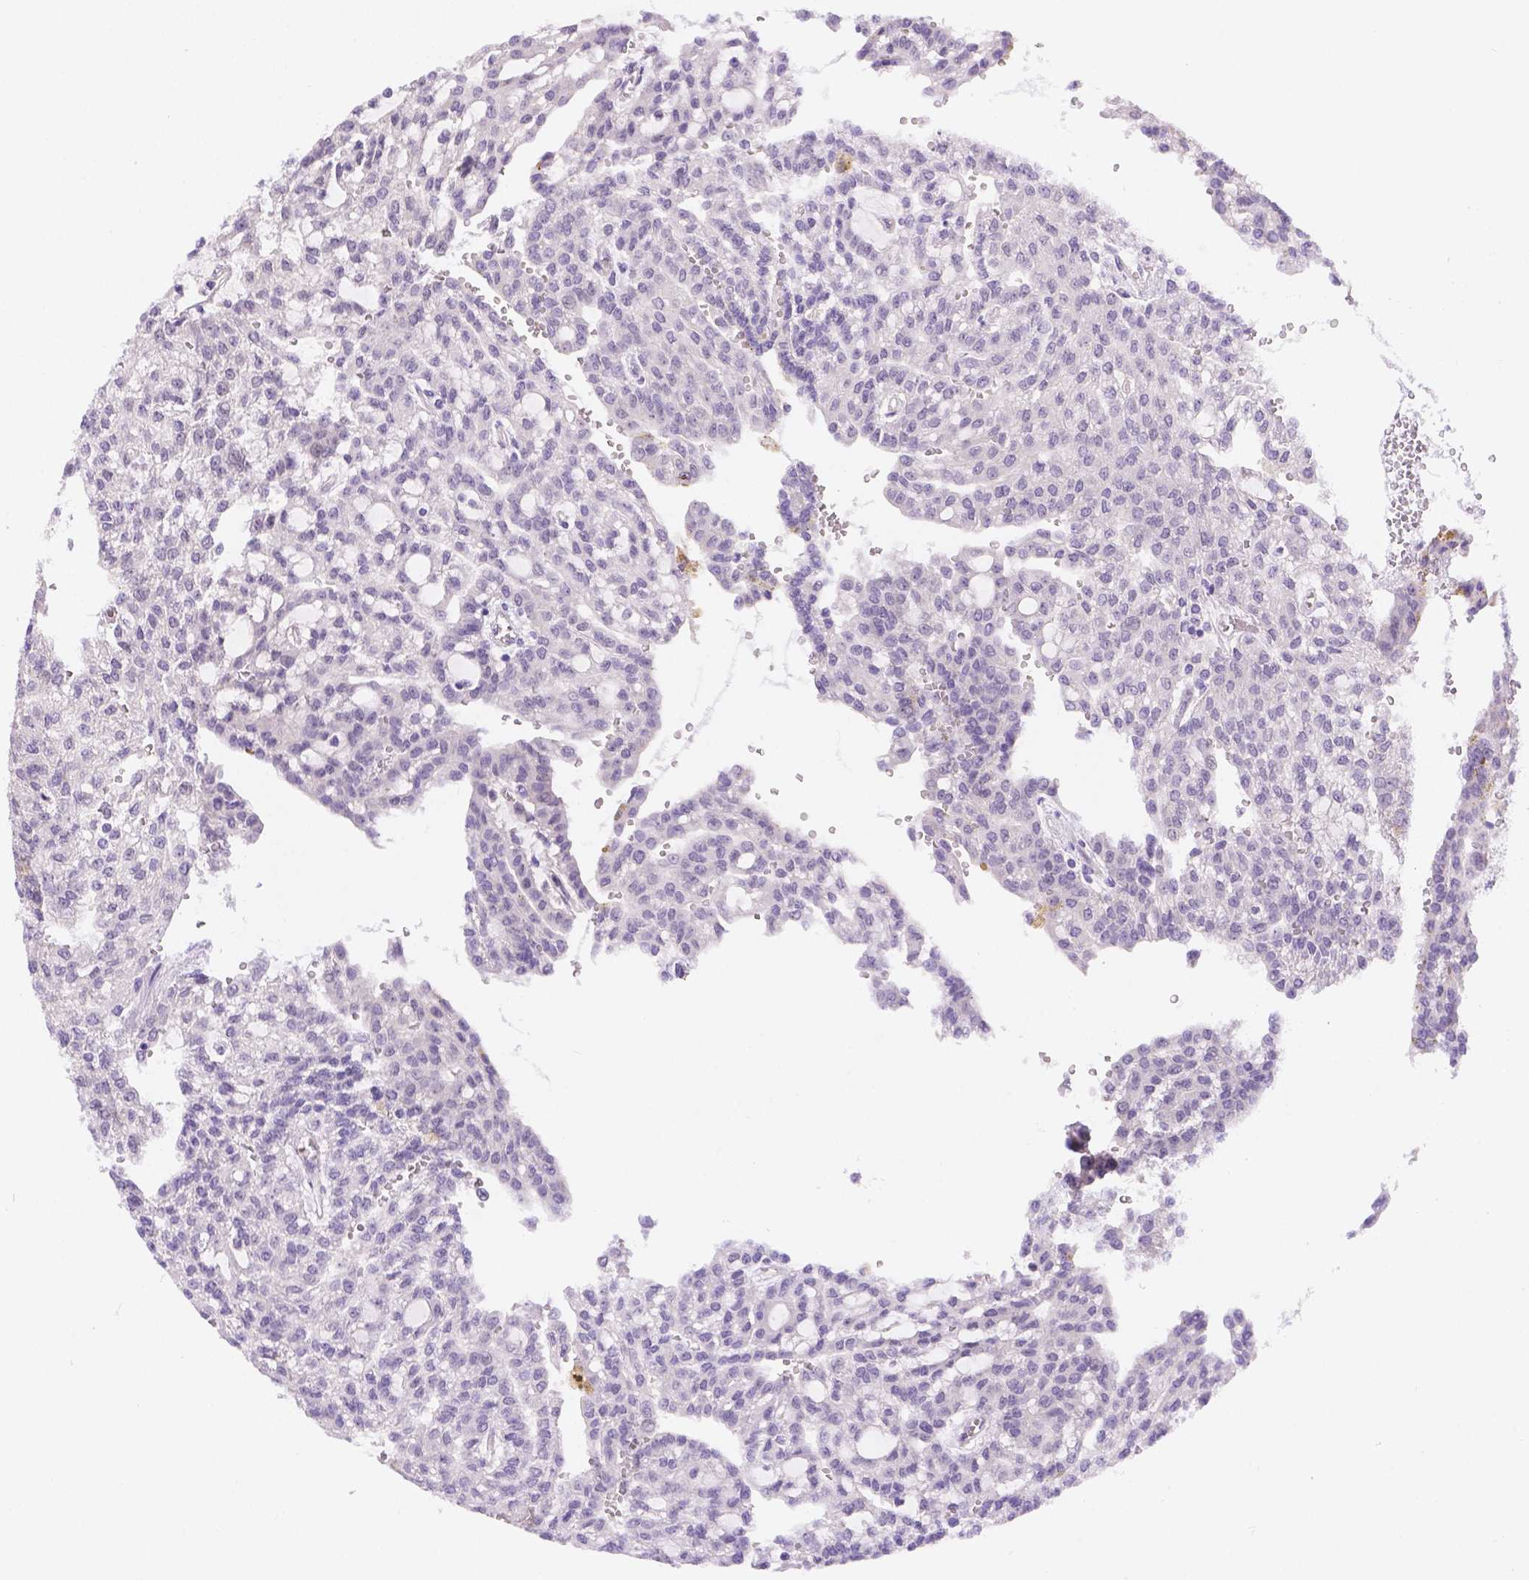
{"staining": {"intensity": "negative", "quantity": "none", "location": "none"}, "tissue": "renal cancer", "cell_type": "Tumor cells", "image_type": "cancer", "snomed": [{"axis": "morphology", "description": "Adenocarcinoma, NOS"}, {"axis": "topography", "description": "Kidney"}], "caption": "The immunohistochemistry histopathology image has no significant positivity in tumor cells of adenocarcinoma (renal) tissue. (Brightfield microscopy of DAB (3,3'-diaminobenzidine) IHC at high magnification).", "gene": "NXPE2", "patient": {"sex": "male", "age": 63}}